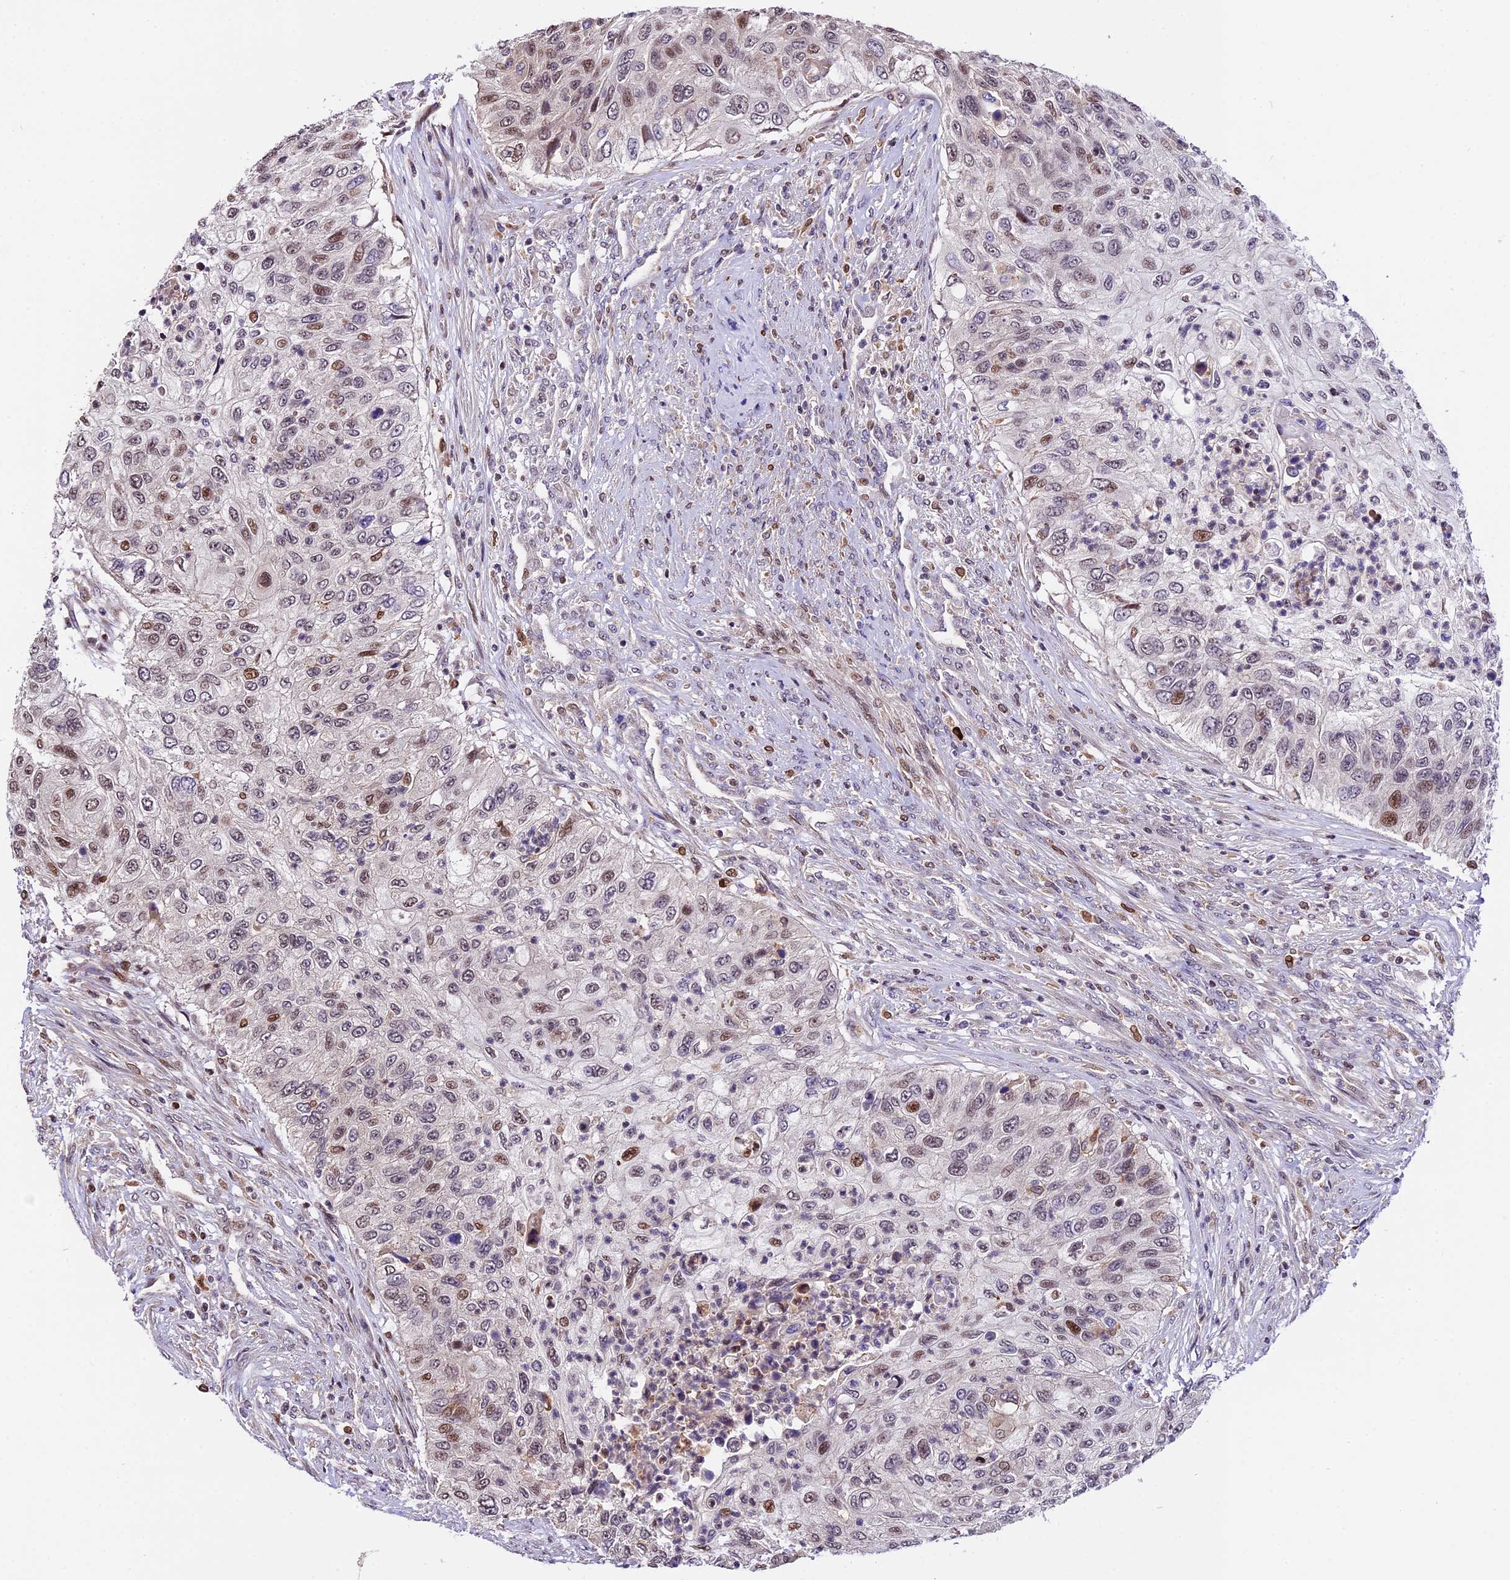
{"staining": {"intensity": "moderate", "quantity": "<25%", "location": "nuclear"}, "tissue": "urothelial cancer", "cell_type": "Tumor cells", "image_type": "cancer", "snomed": [{"axis": "morphology", "description": "Urothelial carcinoma, High grade"}, {"axis": "topography", "description": "Urinary bladder"}], "caption": "The photomicrograph exhibits immunohistochemical staining of urothelial carcinoma (high-grade). There is moderate nuclear expression is present in approximately <25% of tumor cells. The staining is performed using DAB (3,3'-diaminobenzidine) brown chromogen to label protein expression. The nuclei are counter-stained blue using hematoxylin.", "gene": "HERPUD1", "patient": {"sex": "female", "age": 60}}